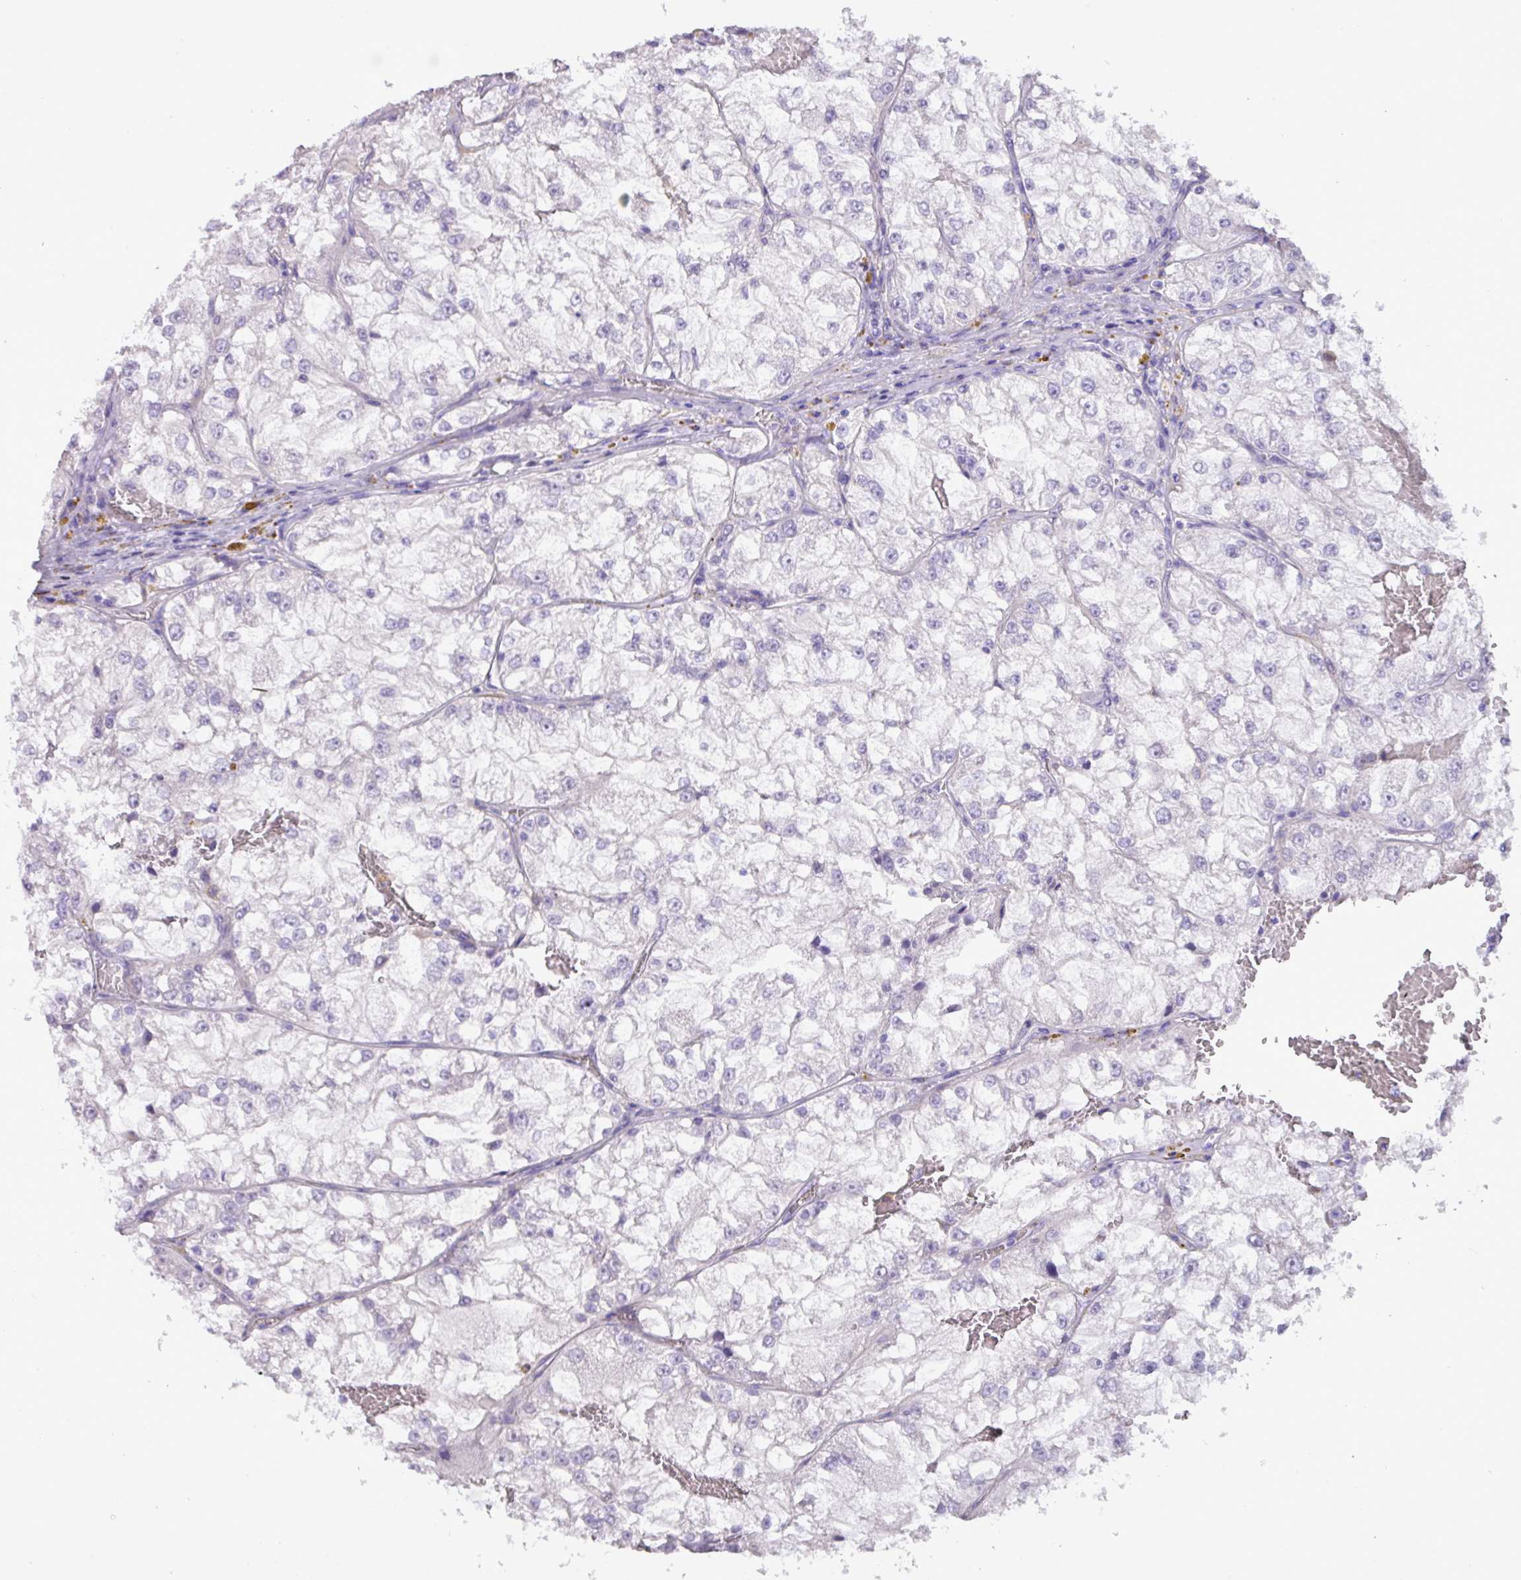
{"staining": {"intensity": "negative", "quantity": "none", "location": "none"}, "tissue": "liver cancer", "cell_type": "Tumor cells", "image_type": "cancer", "snomed": [{"axis": "morphology", "description": "Normal tissue, NOS"}, {"axis": "morphology", "description": "Cholangiocarcinoma"}, {"axis": "topography", "description": "Liver"}, {"axis": "topography", "description": "Peripheral nerve tissue"}], "caption": "Immunohistochemistry (IHC) photomicrograph of human liver cancer stained for a protein (brown), which exhibits no staining in tumor cells.", "gene": "EPCAM", "patient": {"sex": "female", "age": 73}}